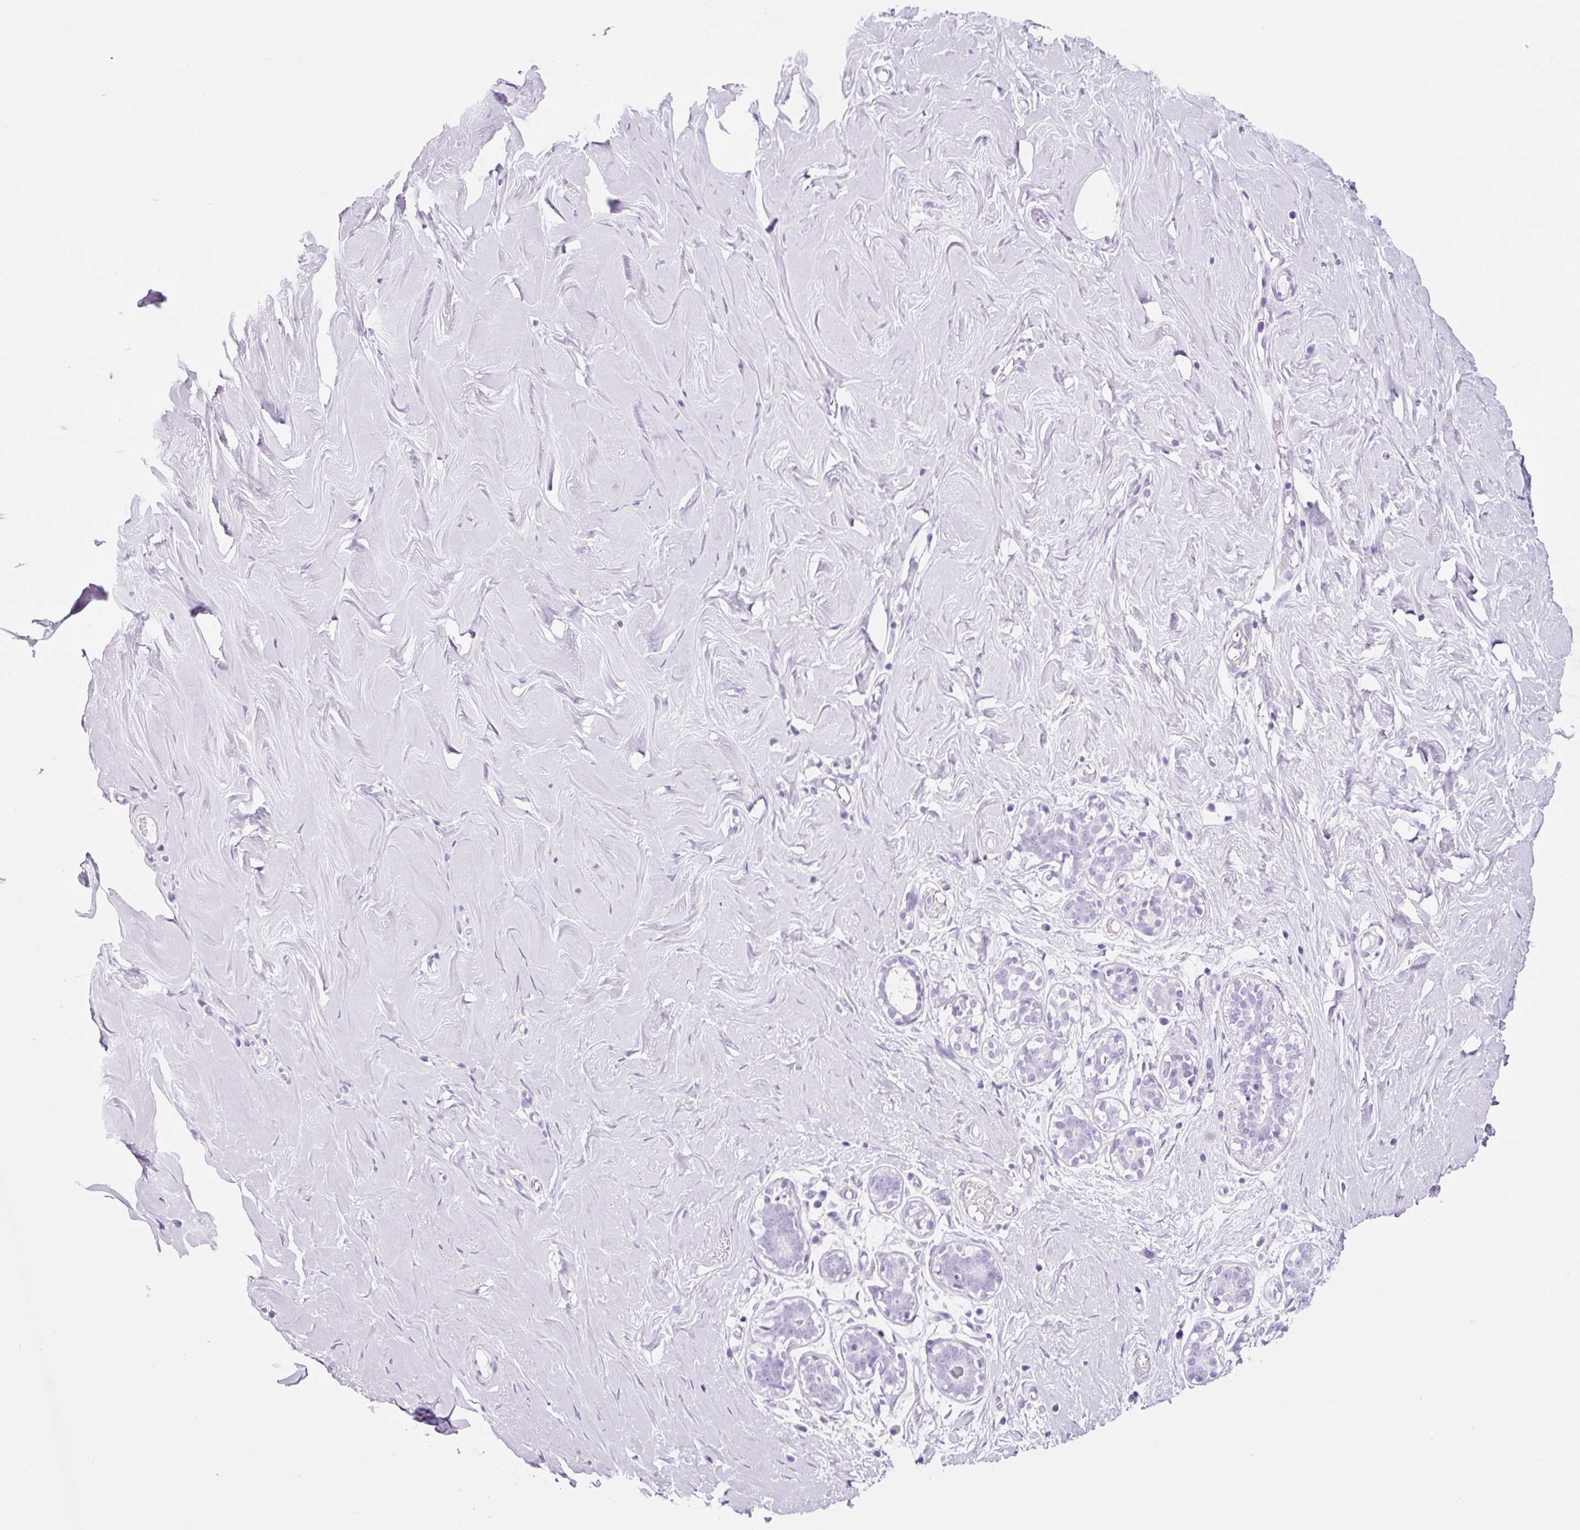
{"staining": {"intensity": "negative", "quantity": "none", "location": "none"}, "tissue": "breast", "cell_type": "Adipocytes", "image_type": "normal", "snomed": [{"axis": "morphology", "description": "Normal tissue, NOS"}, {"axis": "topography", "description": "Breast"}], "caption": "Adipocytes are negative for brown protein staining in normal breast.", "gene": "ADSS1", "patient": {"sex": "female", "age": 27}}